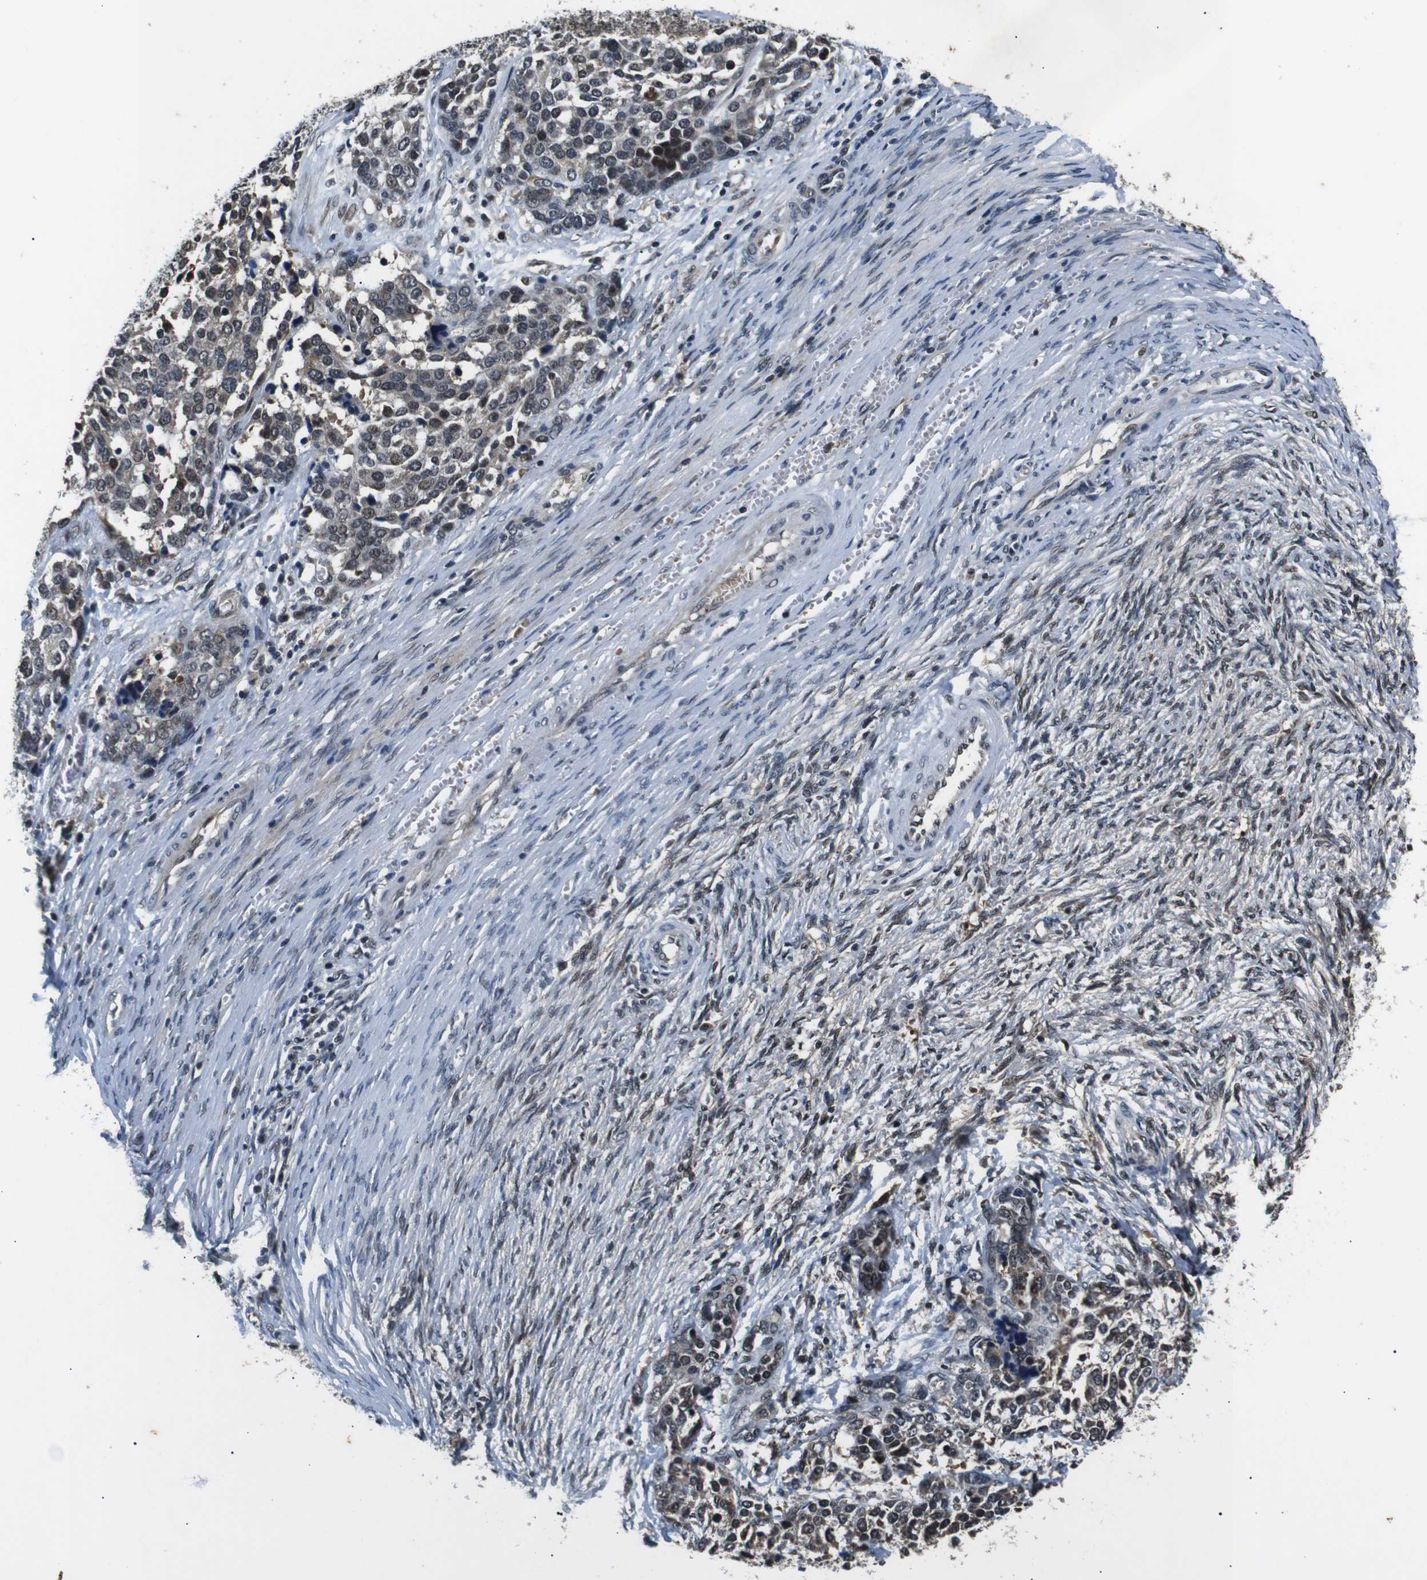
{"staining": {"intensity": "weak", "quantity": "25%-75%", "location": "cytoplasmic/membranous,nuclear"}, "tissue": "ovarian cancer", "cell_type": "Tumor cells", "image_type": "cancer", "snomed": [{"axis": "morphology", "description": "Cystadenocarcinoma, serous, NOS"}, {"axis": "topography", "description": "Ovary"}], "caption": "The image exhibits immunohistochemical staining of ovarian cancer (serous cystadenocarcinoma). There is weak cytoplasmic/membranous and nuclear staining is seen in about 25%-75% of tumor cells.", "gene": "SKP1", "patient": {"sex": "female", "age": 44}}